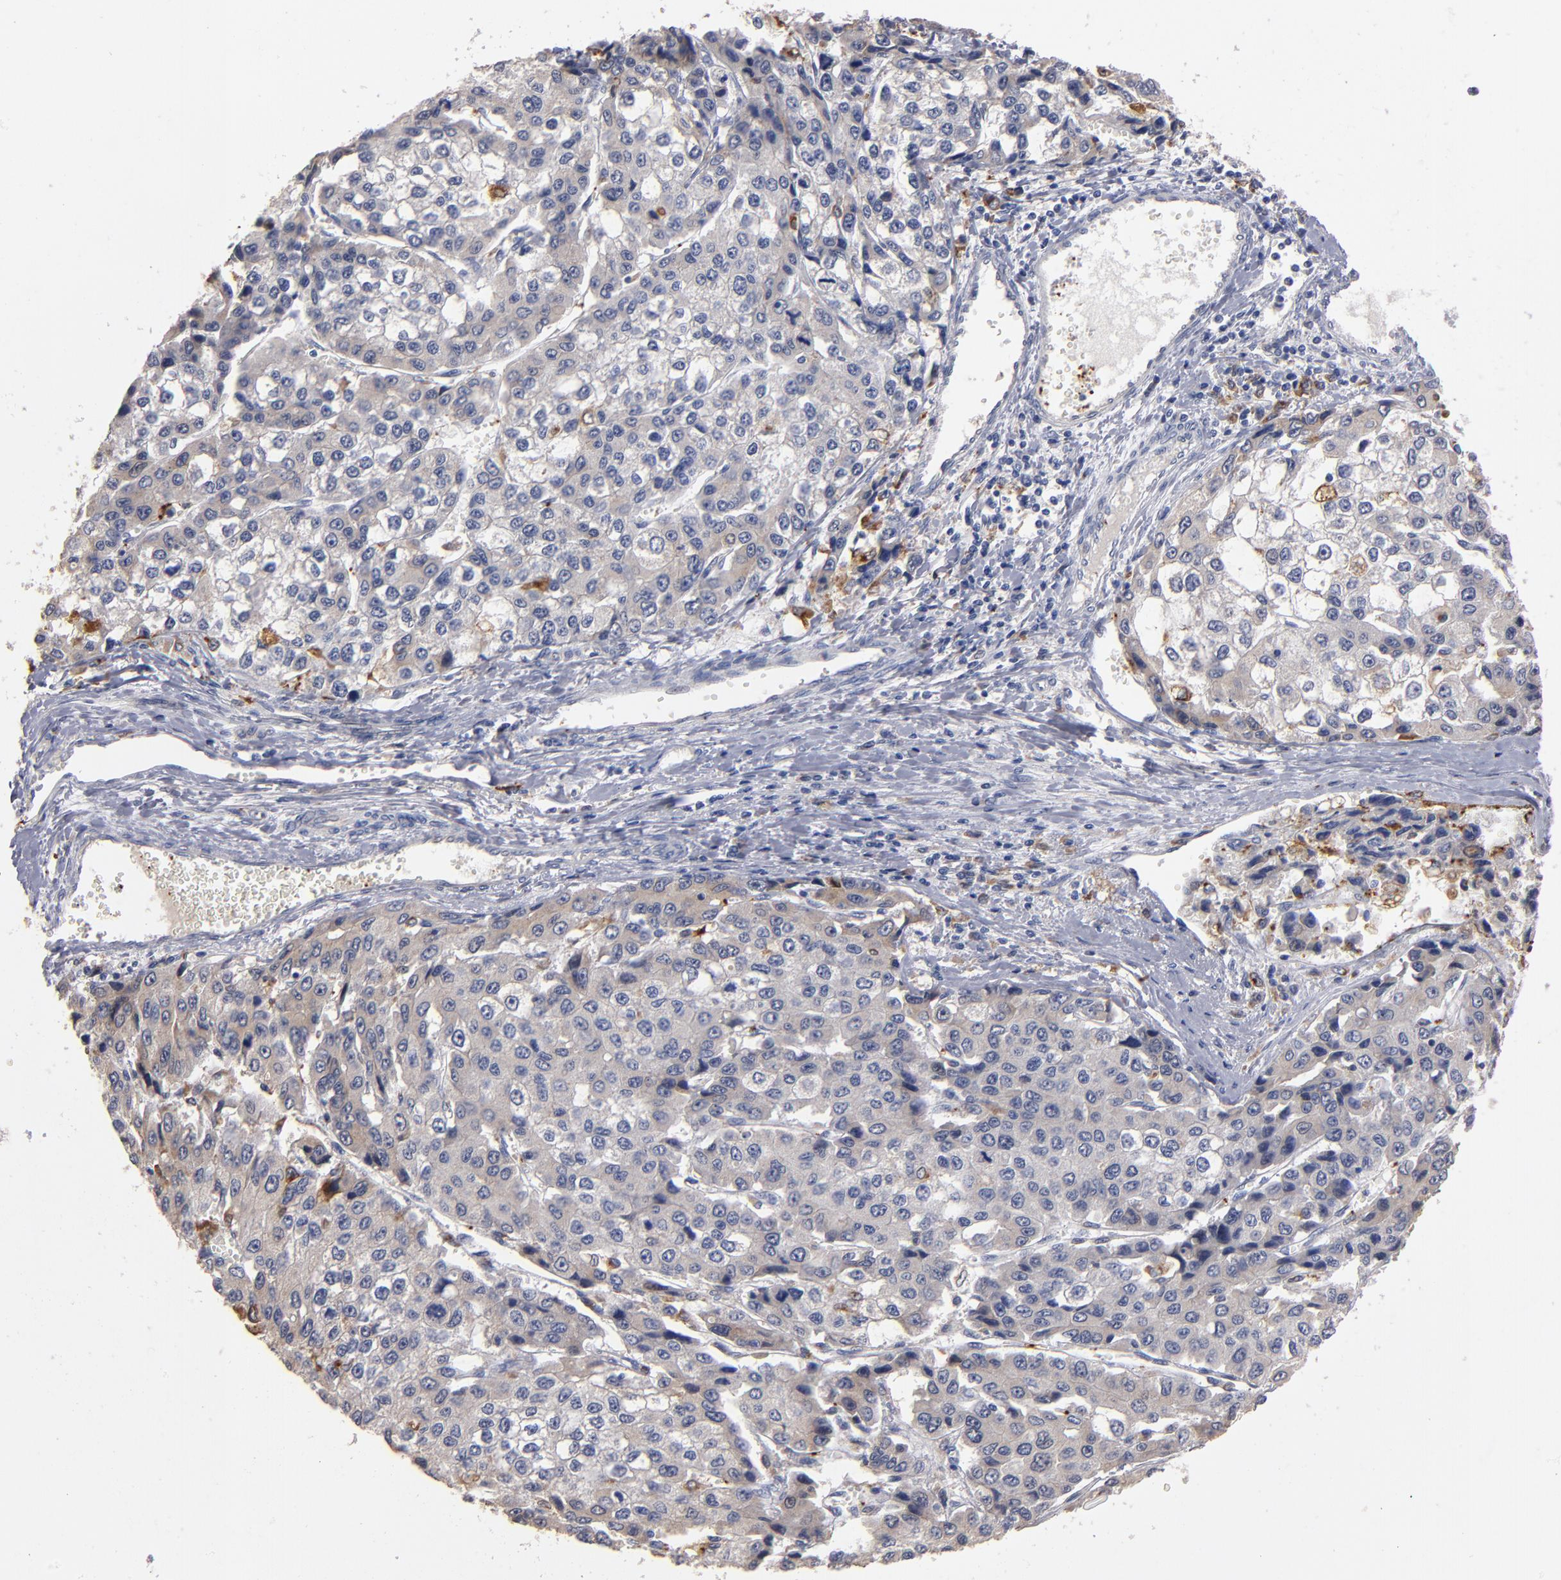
{"staining": {"intensity": "weak", "quantity": "<25%", "location": "cytoplasmic/membranous"}, "tissue": "liver cancer", "cell_type": "Tumor cells", "image_type": "cancer", "snomed": [{"axis": "morphology", "description": "Carcinoma, Hepatocellular, NOS"}, {"axis": "topography", "description": "Liver"}], "caption": "Immunohistochemical staining of hepatocellular carcinoma (liver) shows no significant staining in tumor cells.", "gene": "SELP", "patient": {"sex": "female", "age": 66}}